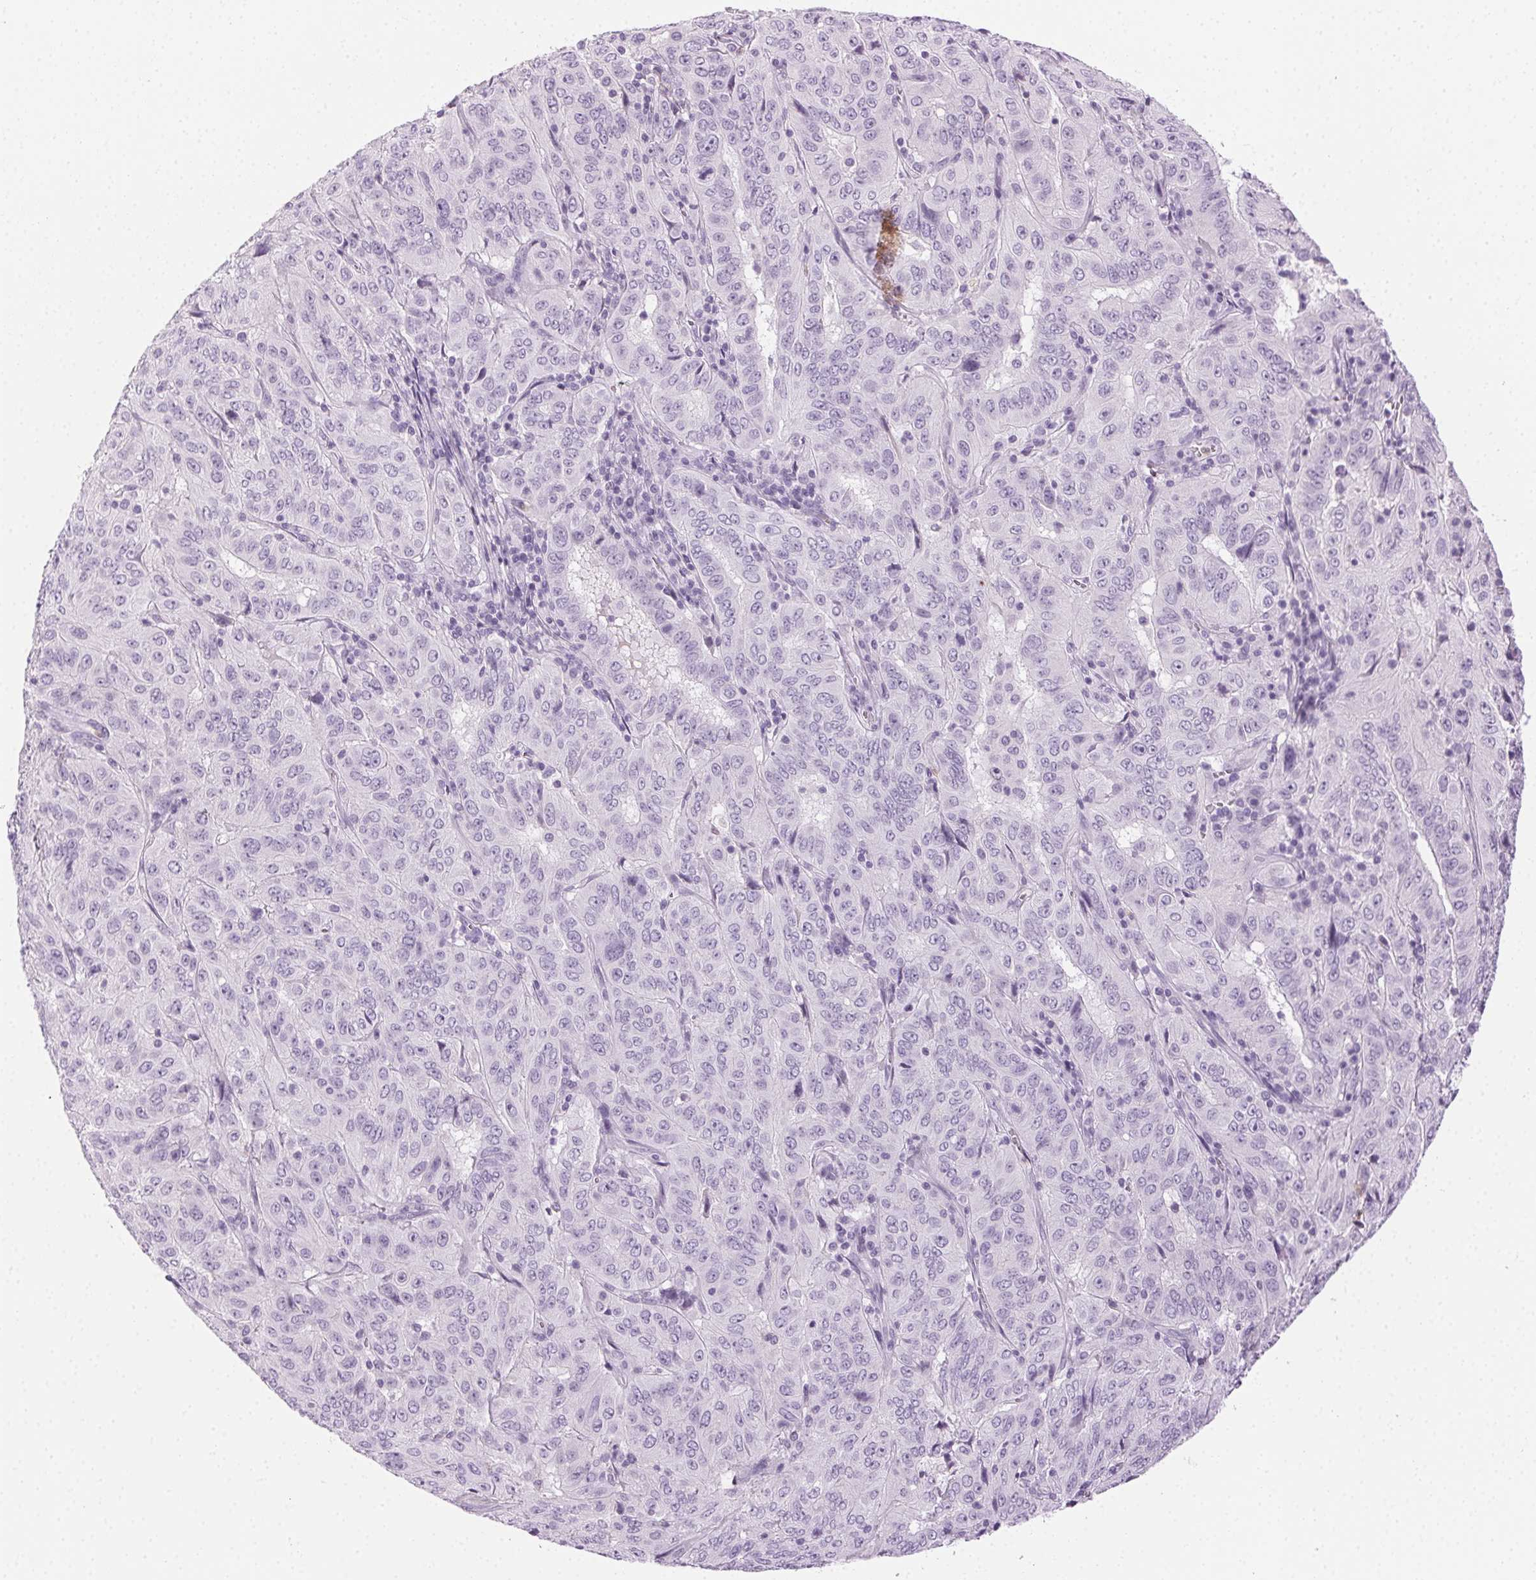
{"staining": {"intensity": "negative", "quantity": "none", "location": "none"}, "tissue": "pancreatic cancer", "cell_type": "Tumor cells", "image_type": "cancer", "snomed": [{"axis": "morphology", "description": "Adenocarcinoma, NOS"}, {"axis": "topography", "description": "Pancreas"}], "caption": "A histopathology image of human pancreatic cancer (adenocarcinoma) is negative for staining in tumor cells.", "gene": "MPO", "patient": {"sex": "male", "age": 63}}